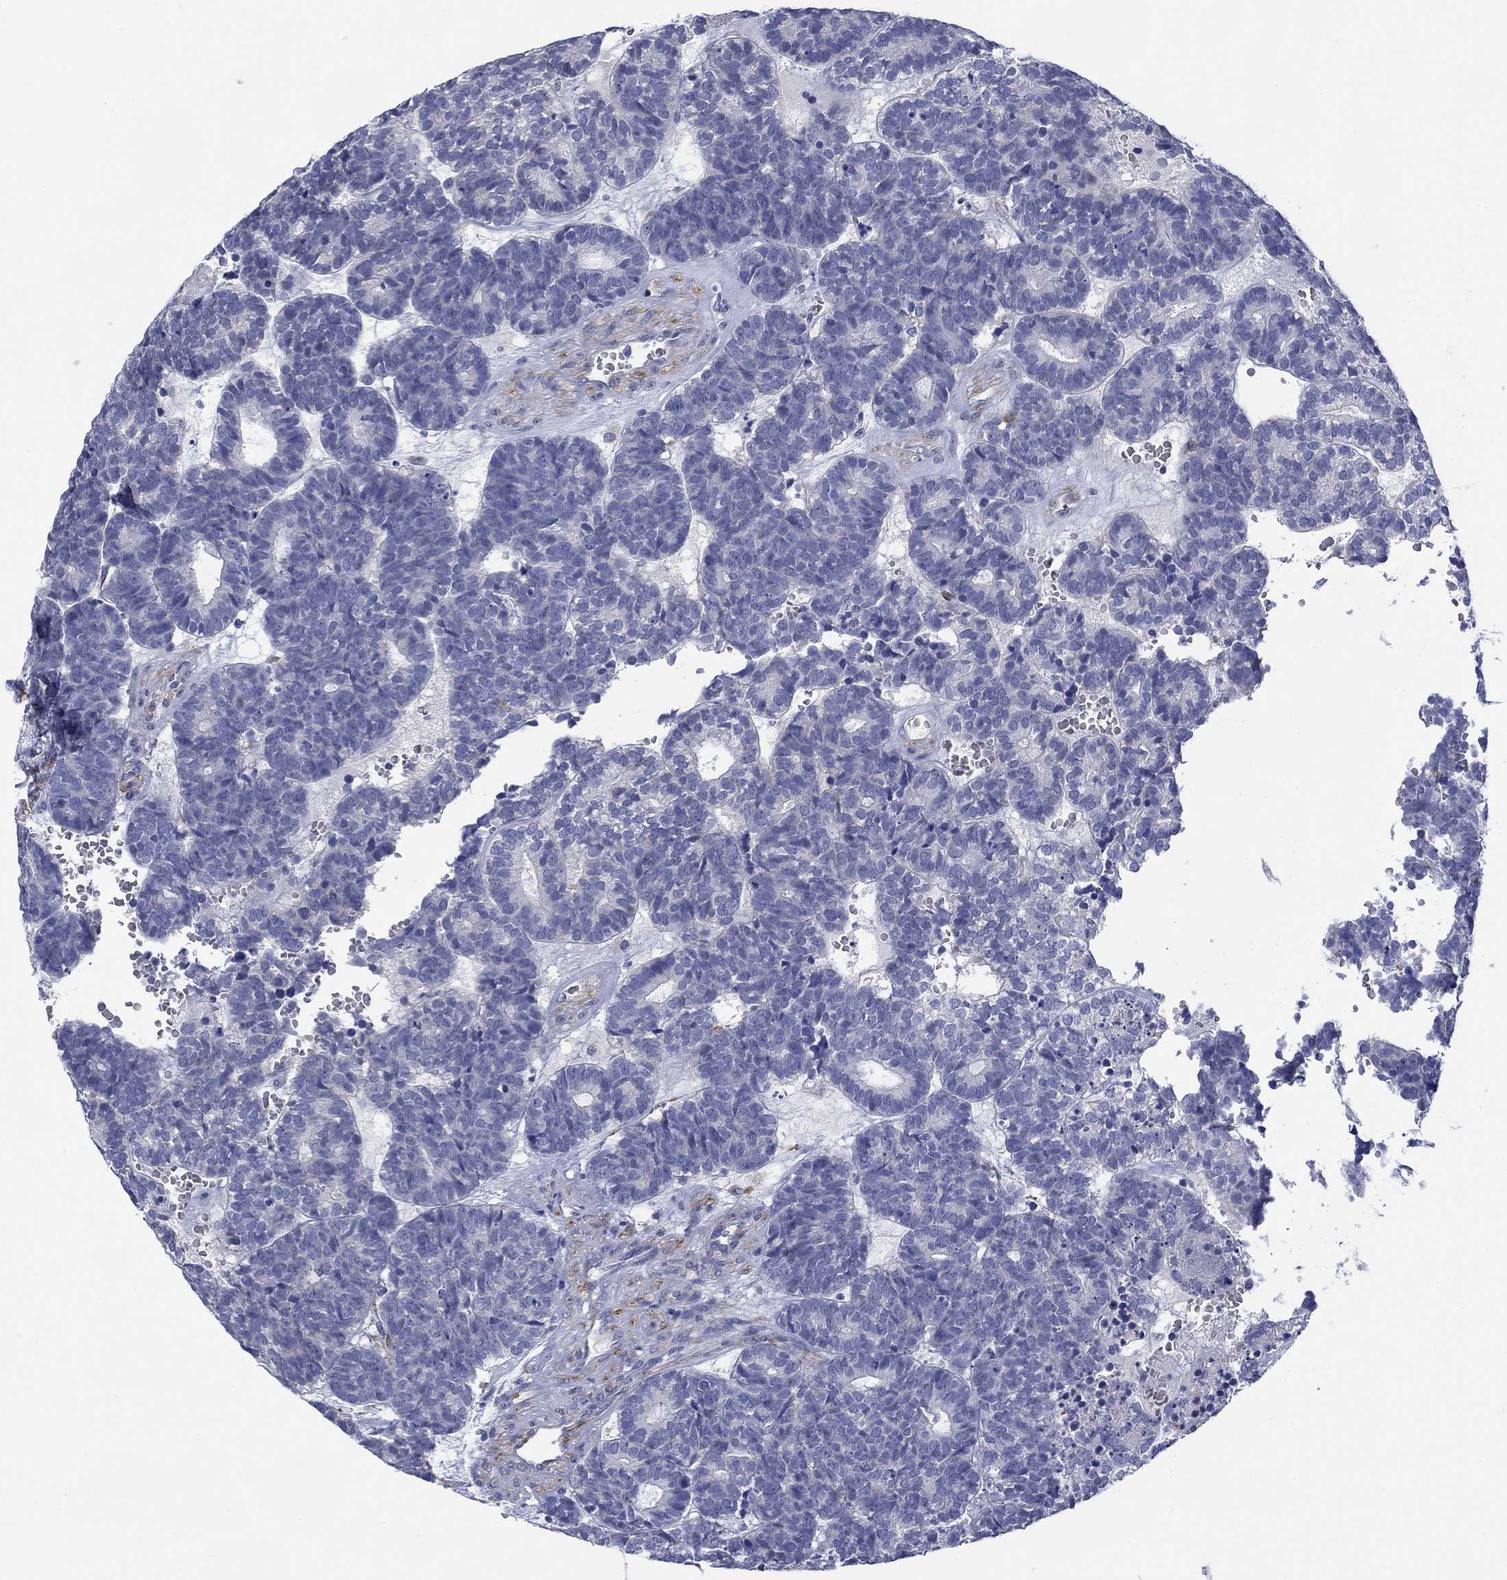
{"staining": {"intensity": "negative", "quantity": "none", "location": "none"}, "tissue": "head and neck cancer", "cell_type": "Tumor cells", "image_type": "cancer", "snomed": [{"axis": "morphology", "description": "Adenocarcinoma, NOS"}, {"axis": "topography", "description": "Head-Neck"}], "caption": "This is an IHC photomicrograph of head and neck adenocarcinoma. There is no staining in tumor cells.", "gene": "PTPRZ1", "patient": {"sex": "female", "age": 81}}